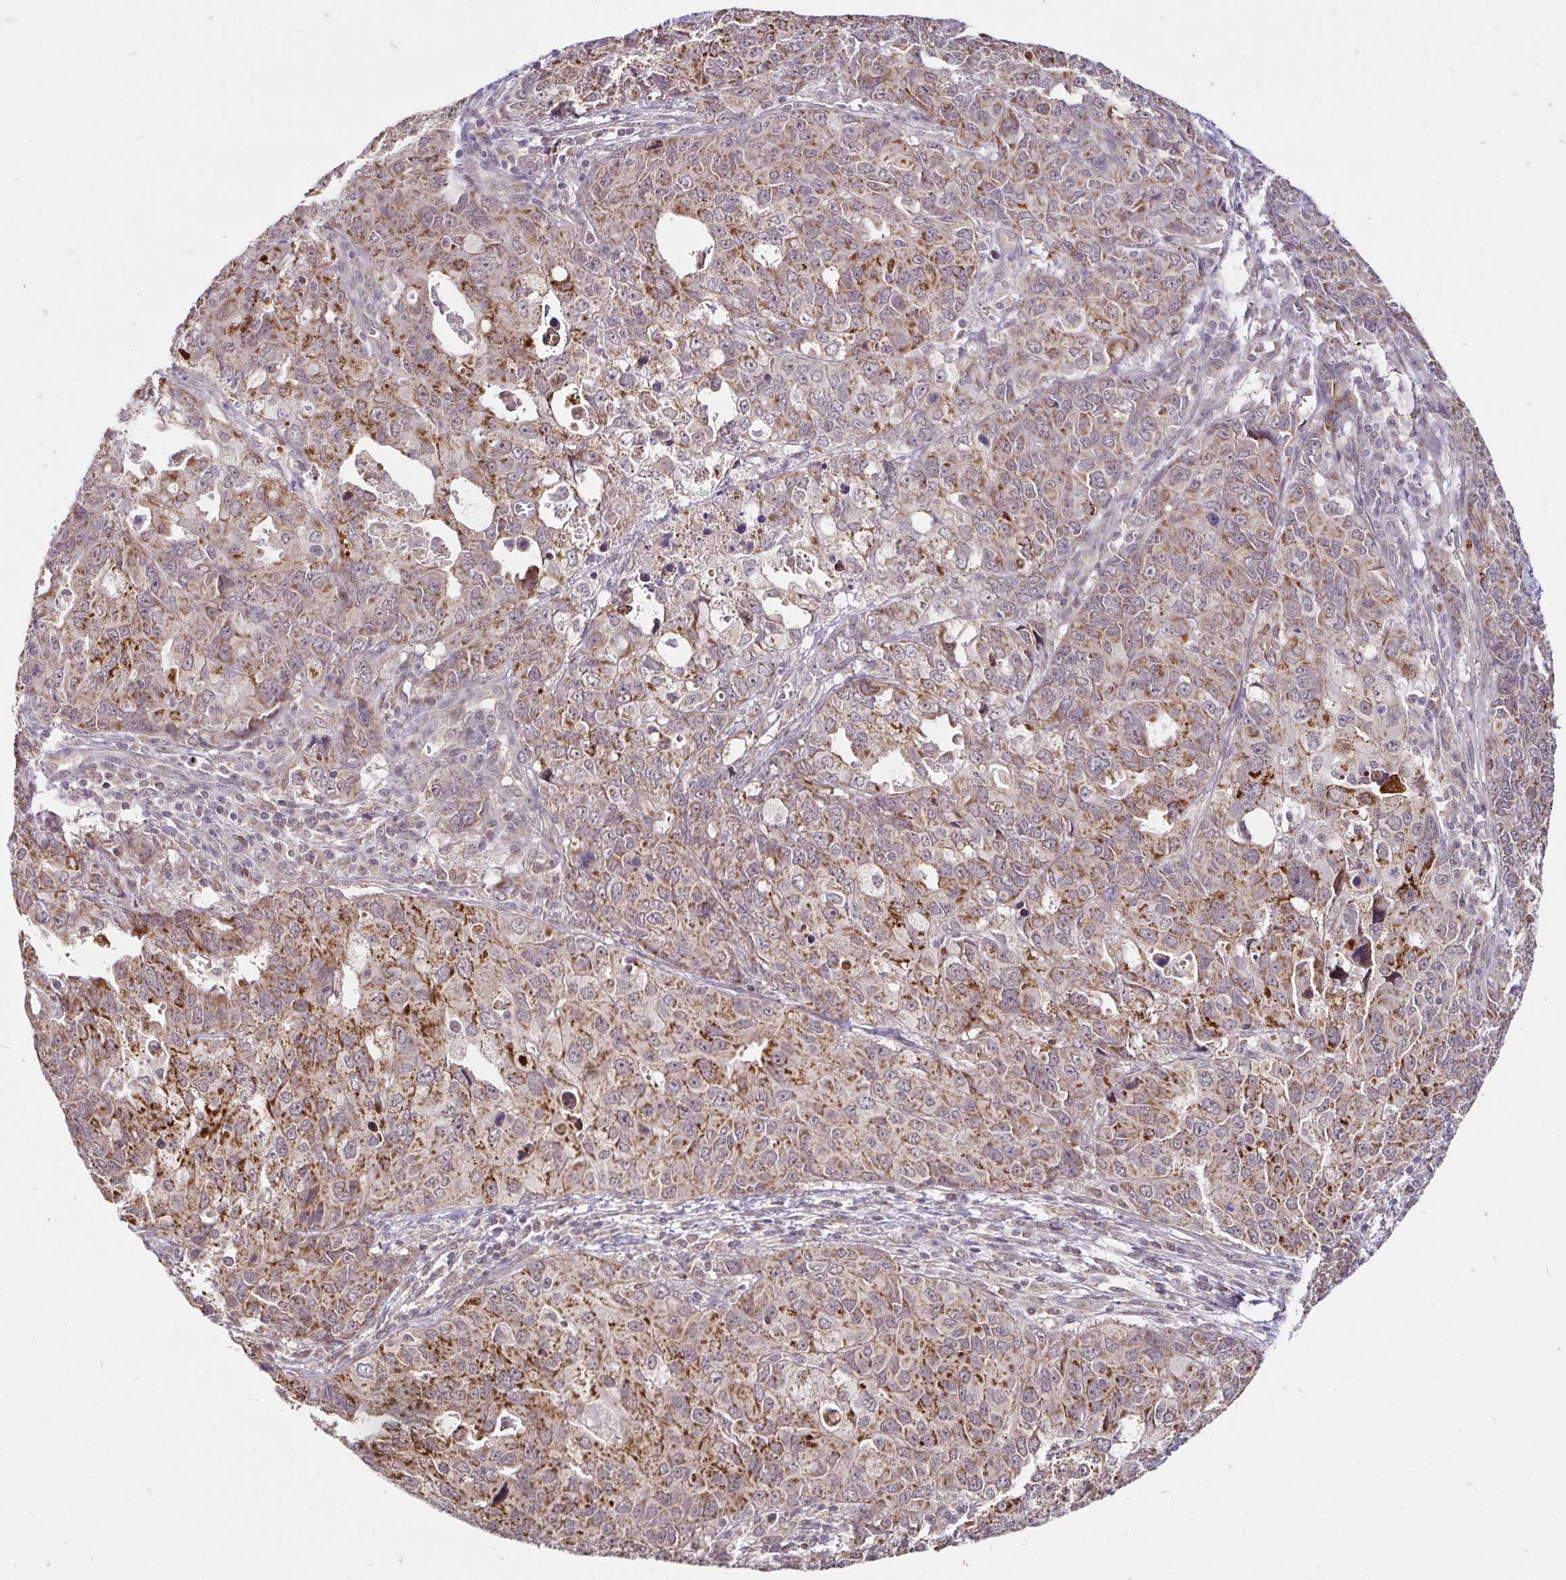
{"staining": {"intensity": "strong", "quantity": "25%-75%", "location": "cytoplasmic/membranous"}, "tissue": "endometrial cancer", "cell_type": "Tumor cells", "image_type": "cancer", "snomed": [{"axis": "morphology", "description": "Adenocarcinoma, NOS"}, {"axis": "topography", "description": "Uterus"}], "caption": "Tumor cells exhibit high levels of strong cytoplasmic/membranous expression in approximately 25%-75% of cells in human endometrial adenocarcinoma.", "gene": "TIMM50", "patient": {"sex": "female", "age": 79}}